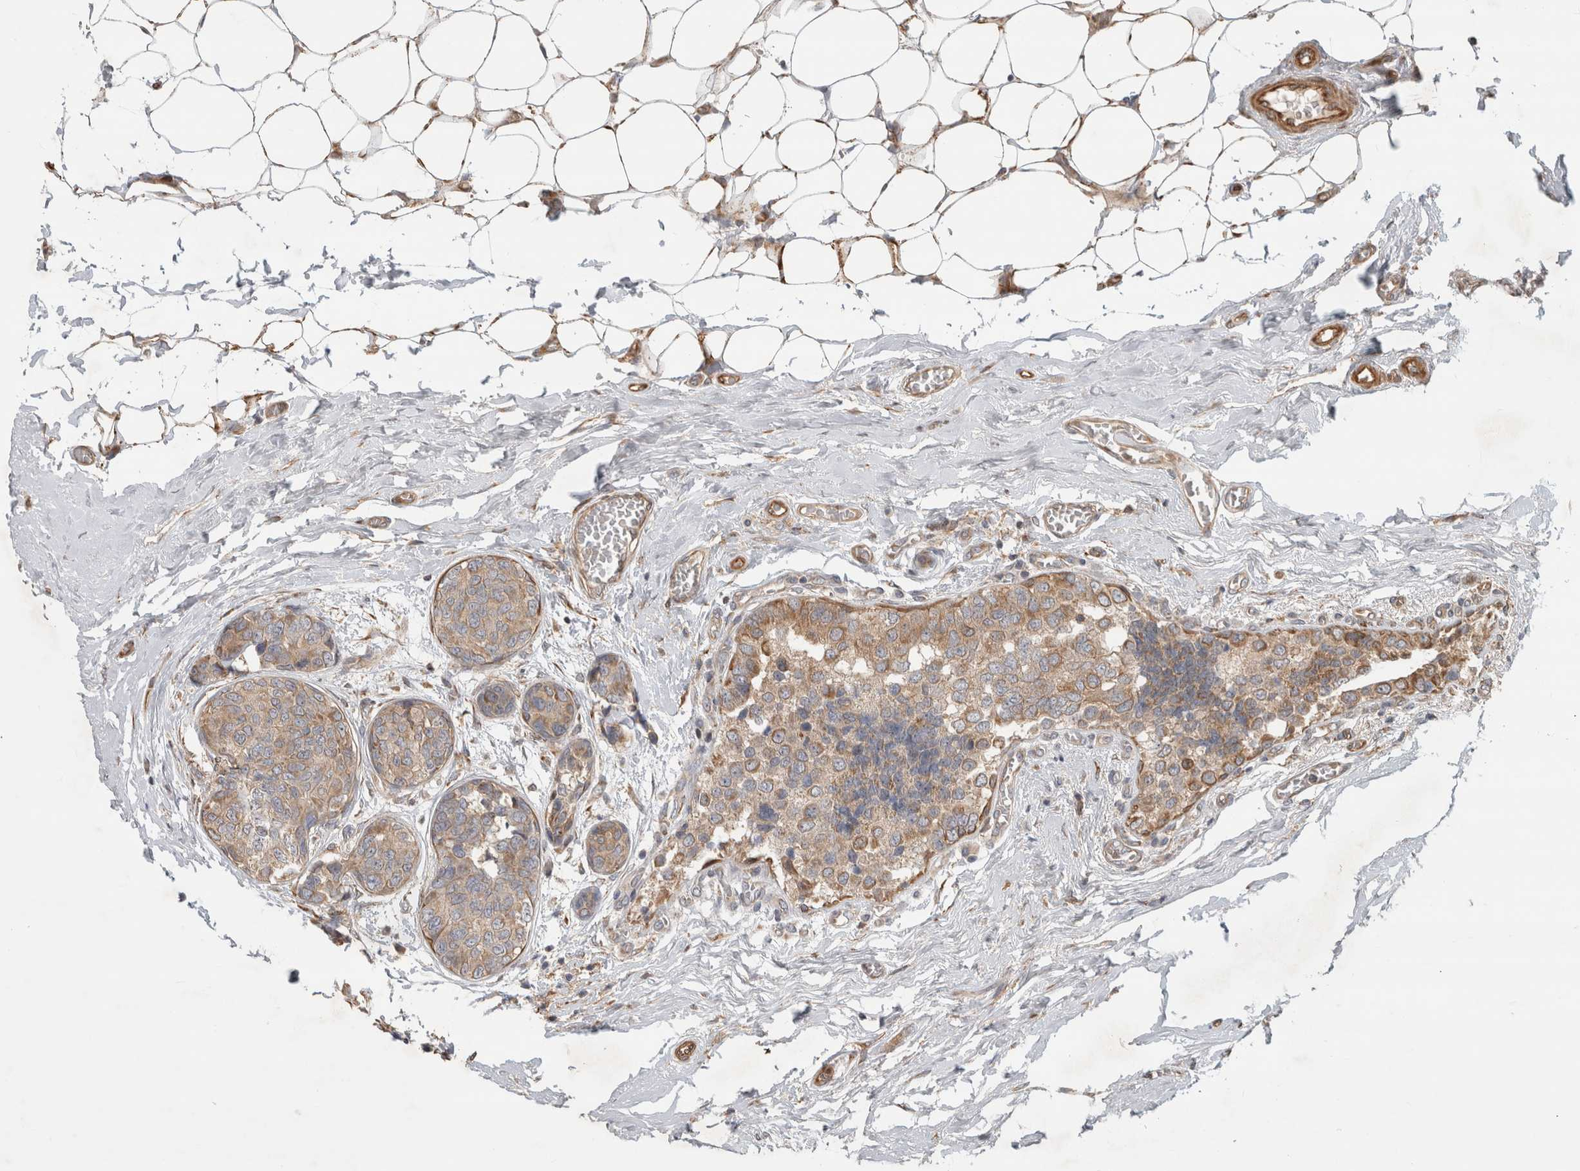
{"staining": {"intensity": "moderate", "quantity": ">75%", "location": "cytoplasmic/membranous"}, "tissue": "breast cancer", "cell_type": "Tumor cells", "image_type": "cancer", "snomed": [{"axis": "morphology", "description": "Normal tissue, NOS"}, {"axis": "morphology", "description": "Duct carcinoma"}, {"axis": "topography", "description": "Breast"}], "caption": "Protein analysis of breast cancer tissue exhibits moderate cytoplasmic/membranous expression in about >75% of tumor cells. (DAB = brown stain, brightfield microscopy at high magnification).", "gene": "TUBD1", "patient": {"sex": "female", "age": 43}}